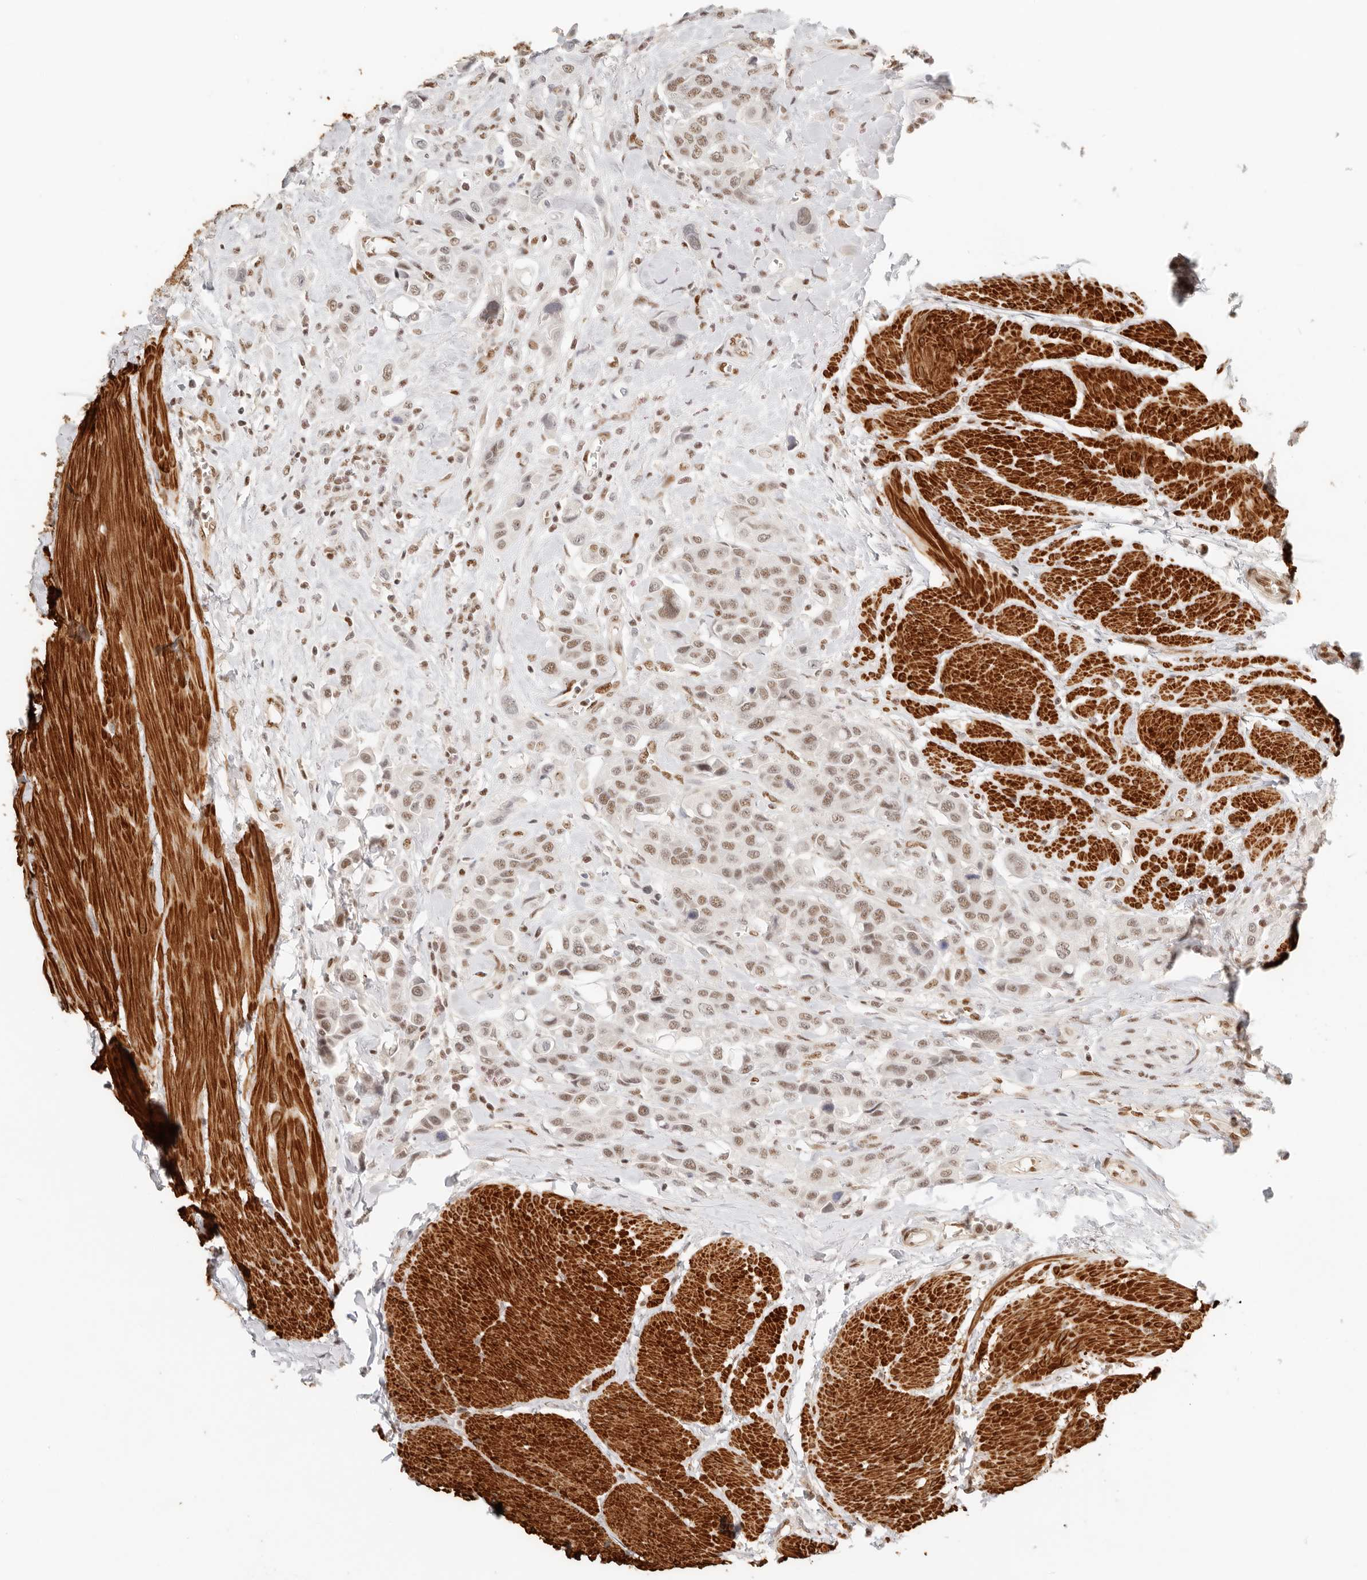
{"staining": {"intensity": "moderate", "quantity": ">75%", "location": "nuclear"}, "tissue": "urothelial cancer", "cell_type": "Tumor cells", "image_type": "cancer", "snomed": [{"axis": "morphology", "description": "Urothelial carcinoma, High grade"}, {"axis": "topography", "description": "Urinary bladder"}], "caption": "Moderate nuclear expression for a protein is appreciated in approximately >75% of tumor cells of urothelial cancer using immunohistochemistry (IHC).", "gene": "GABPA", "patient": {"sex": "male", "age": 50}}